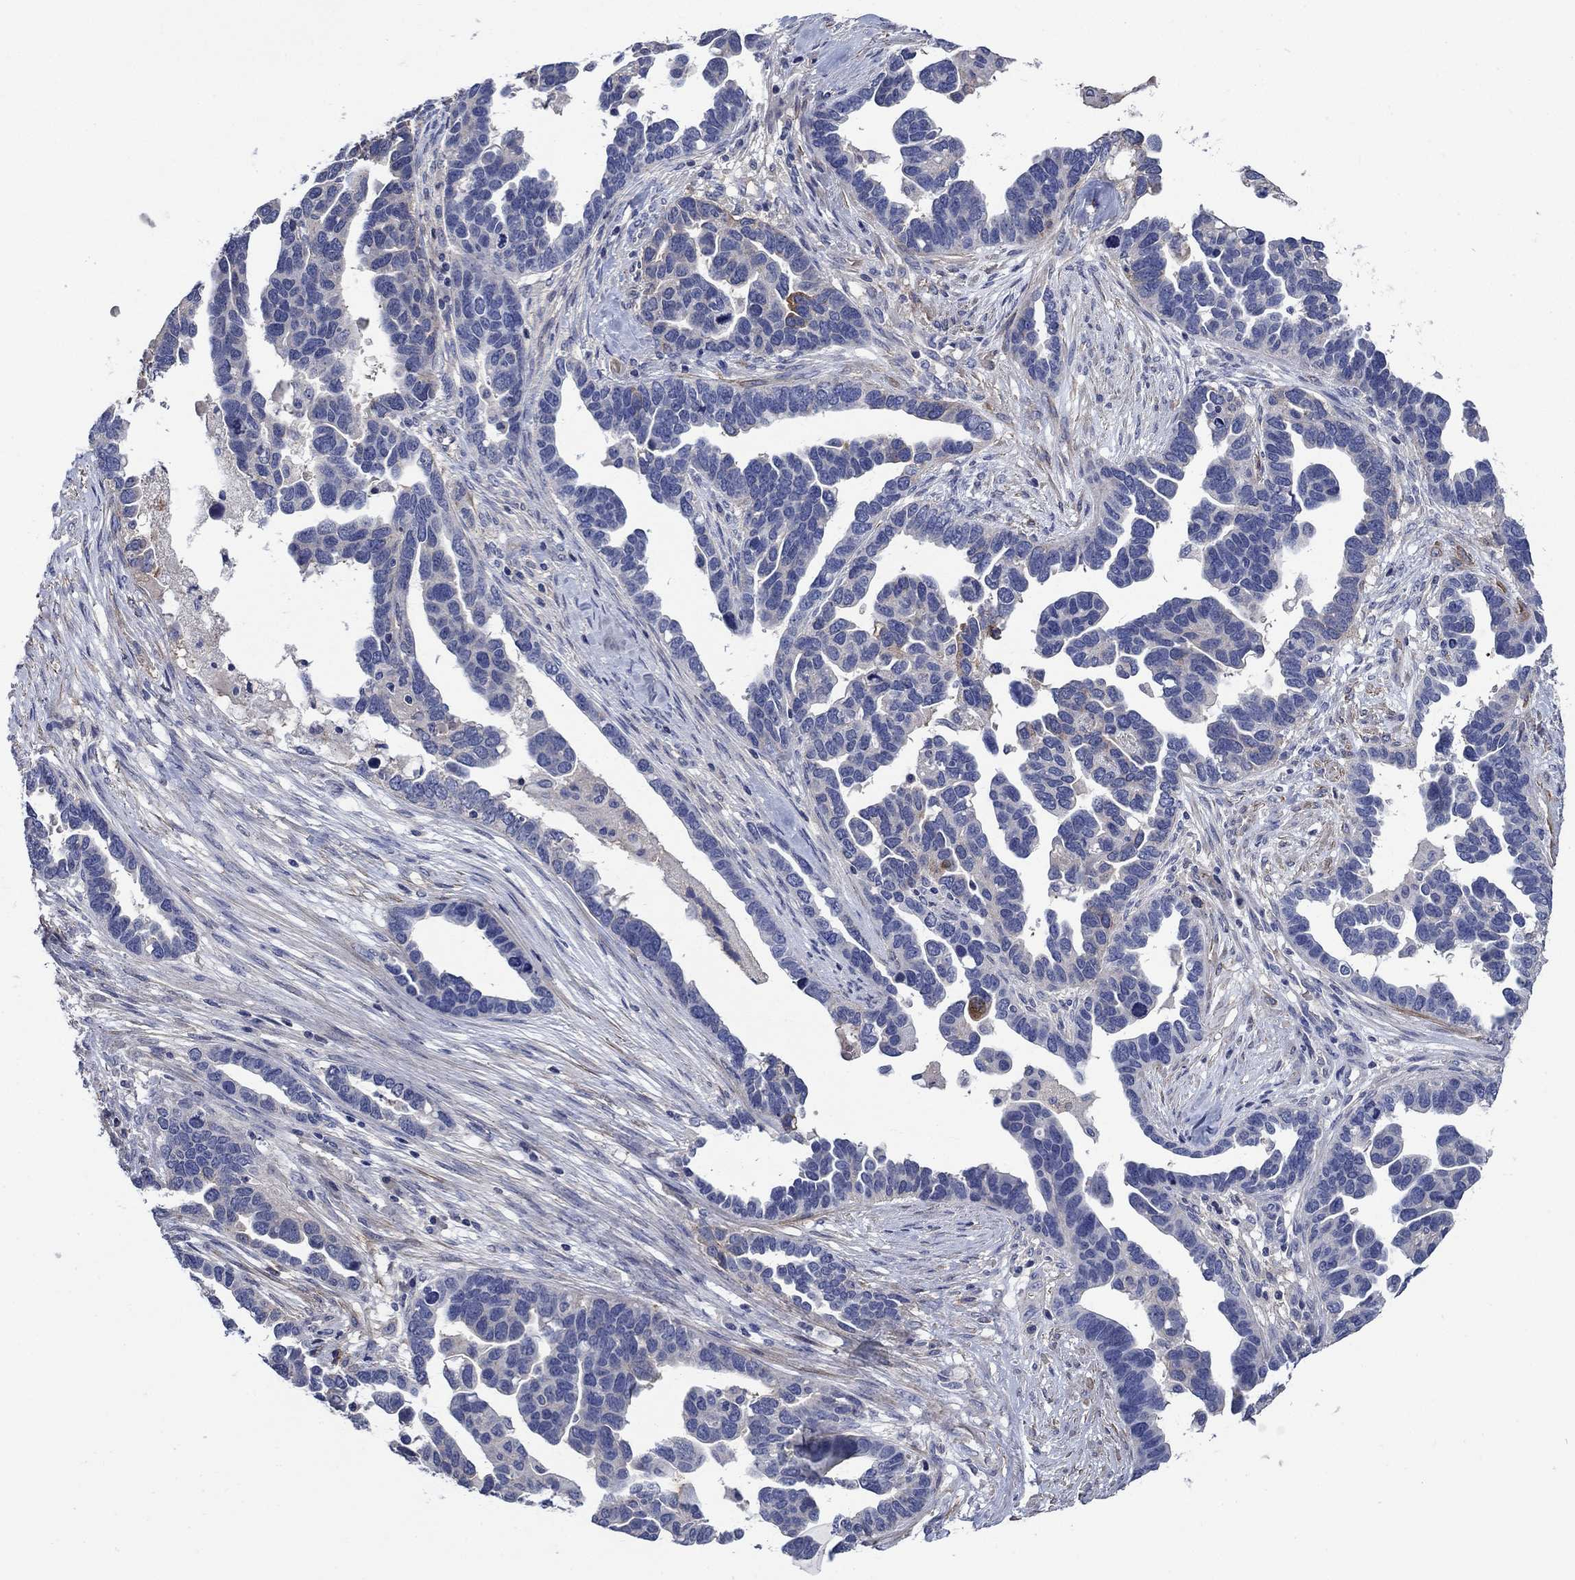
{"staining": {"intensity": "negative", "quantity": "none", "location": "none"}, "tissue": "ovarian cancer", "cell_type": "Tumor cells", "image_type": "cancer", "snomed": [{"axis": "morphology", "description": "Cystadenocarcinoma, serous, NOS"}, {"axis": "topography", "description": "Ovary"}], "caption": "The micrograph demonstrates no staining of tumor cells in ovarian serous cystadenocarcinoma. The staining is performed using DAB brown chromogen with nuclei counter-stained in using hematoxylin.", "gene": "FLNC", "patient": {"sex": "female", "age": 54}}